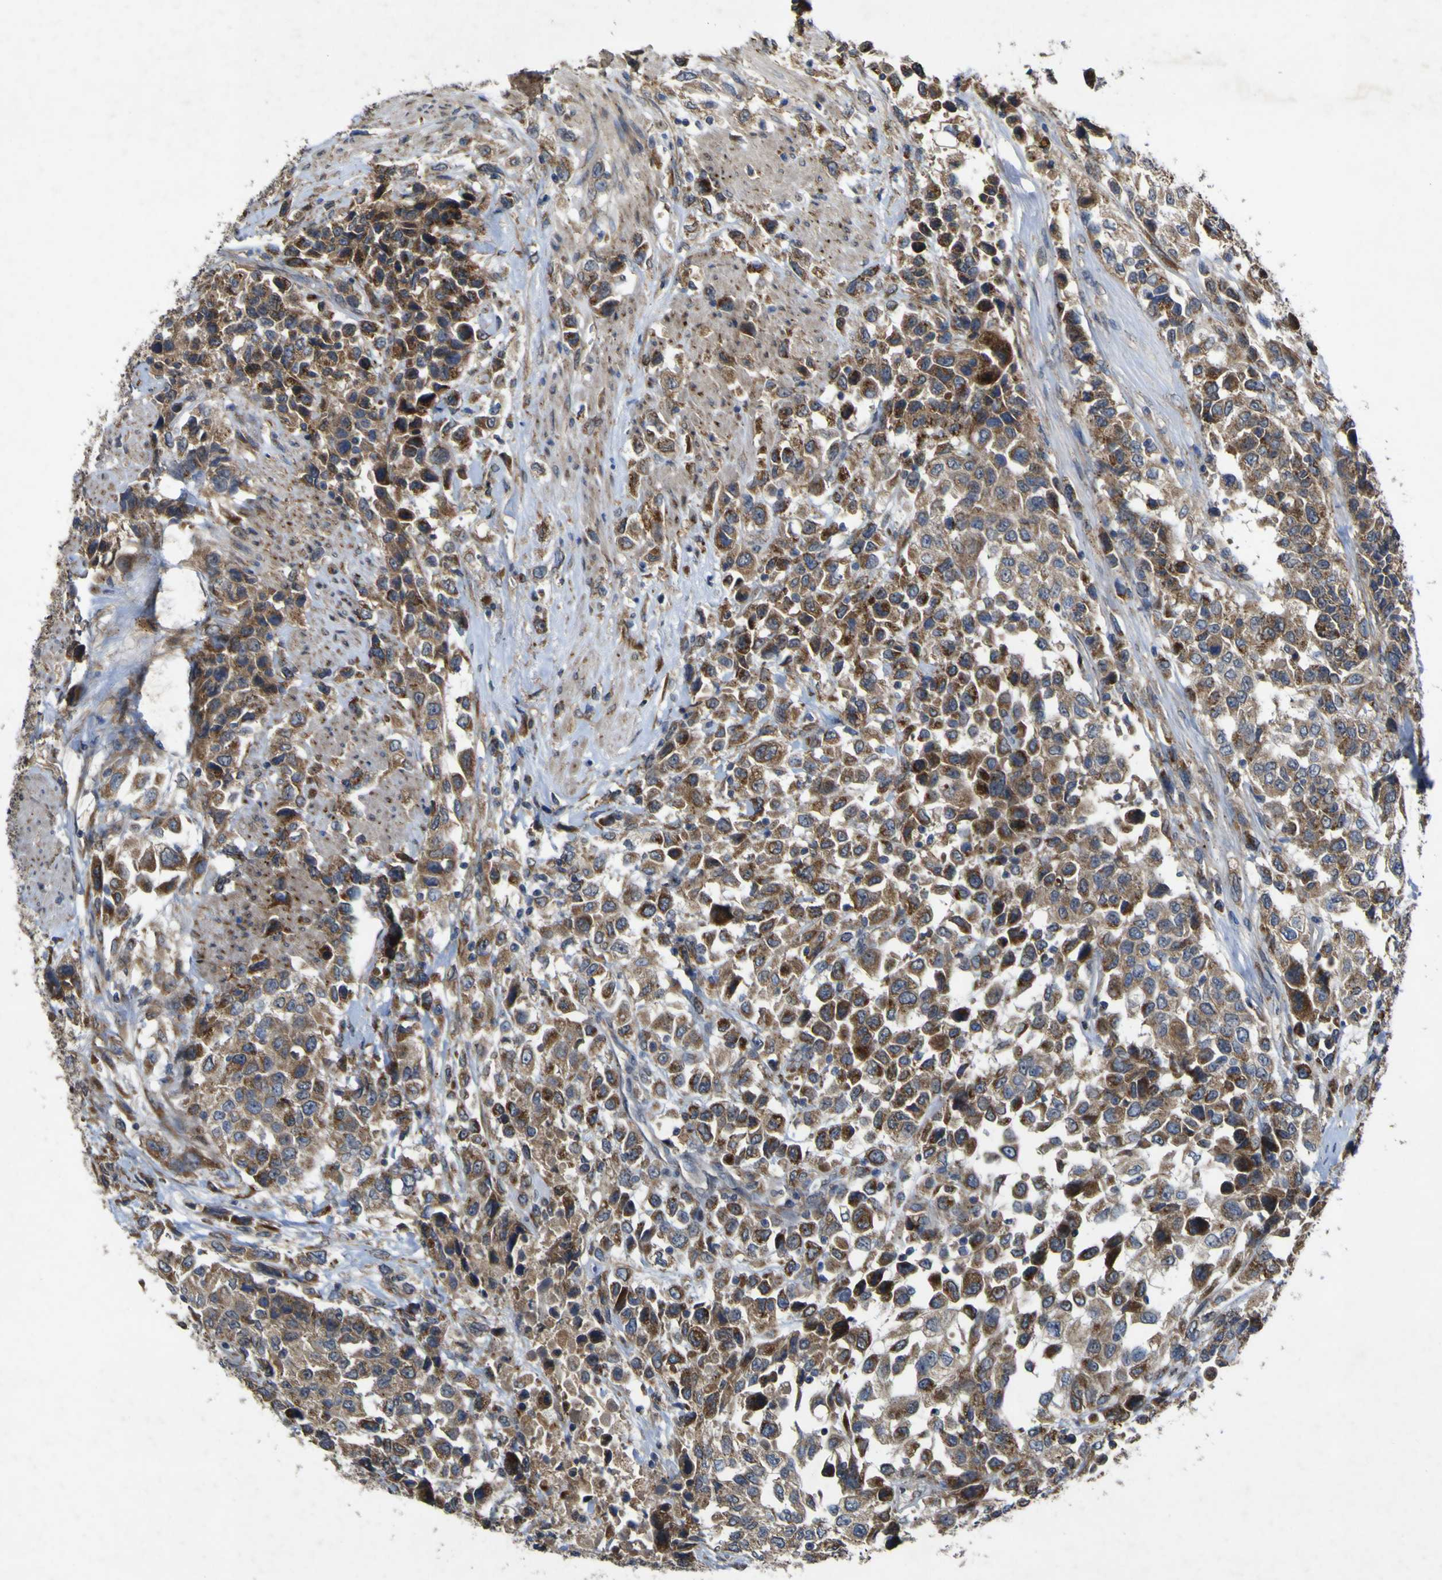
{"staining": {"intensity": "moderate", "quantity": ">75%", "location": "cytoplasmic/membranous"}, "tissue": "urothelial cancer", "cell_type": "Tumor cells", "image_type": "cancer", "snomed": [{"axis": "morphology", "description": "Urothelial carcinoma, High grade"}, {"axis": "topography", "description": "Urinary bladder"}], "caption": "Urothelial cancer stained with IHC reveals moderate cytoplasmic/membranous positivity in about >75% of tumor cells.", "gene": "IRAK2", "patient": {"sex": "female", "age": 80}}